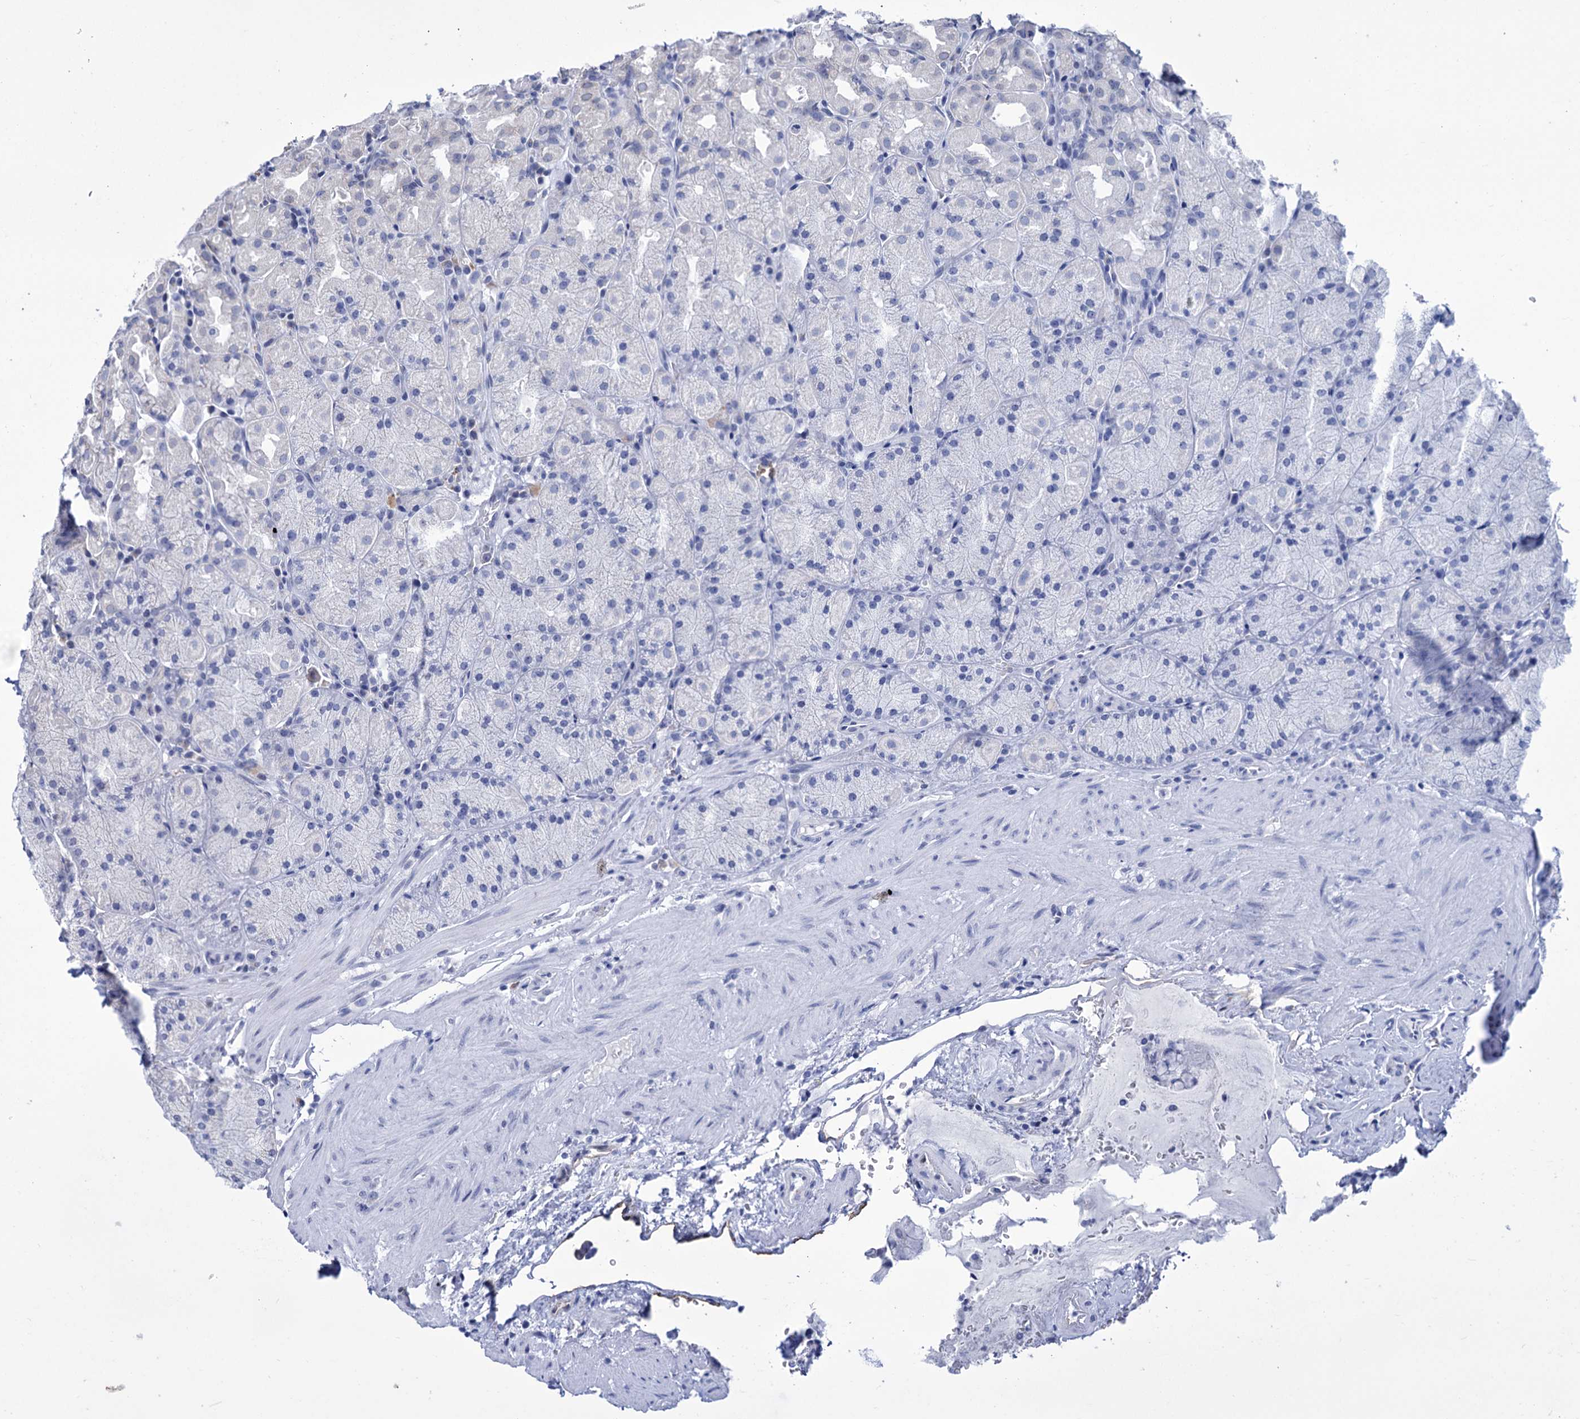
{"staining": {"intensity": "negative", "quantity": "none", "location": "none"}, "tissue": "stomach", "cell_type": "Glandular cells", "image_type": "normal", "snomed": [{"axis": "morphology", "description": "Normal tissue, NOS"}, {"axis": "topography", "description": "Stomach, upper"}, {"axis": "topography", "description": "Stomach, lower"}], "caption": "Stomach was stained to show a protein in brown. There is no significant expression in glandular cells. Nuclei are stained in blue.", "gene": "ZC3H12C", "patient": {"sex": "male", "age": 80}}